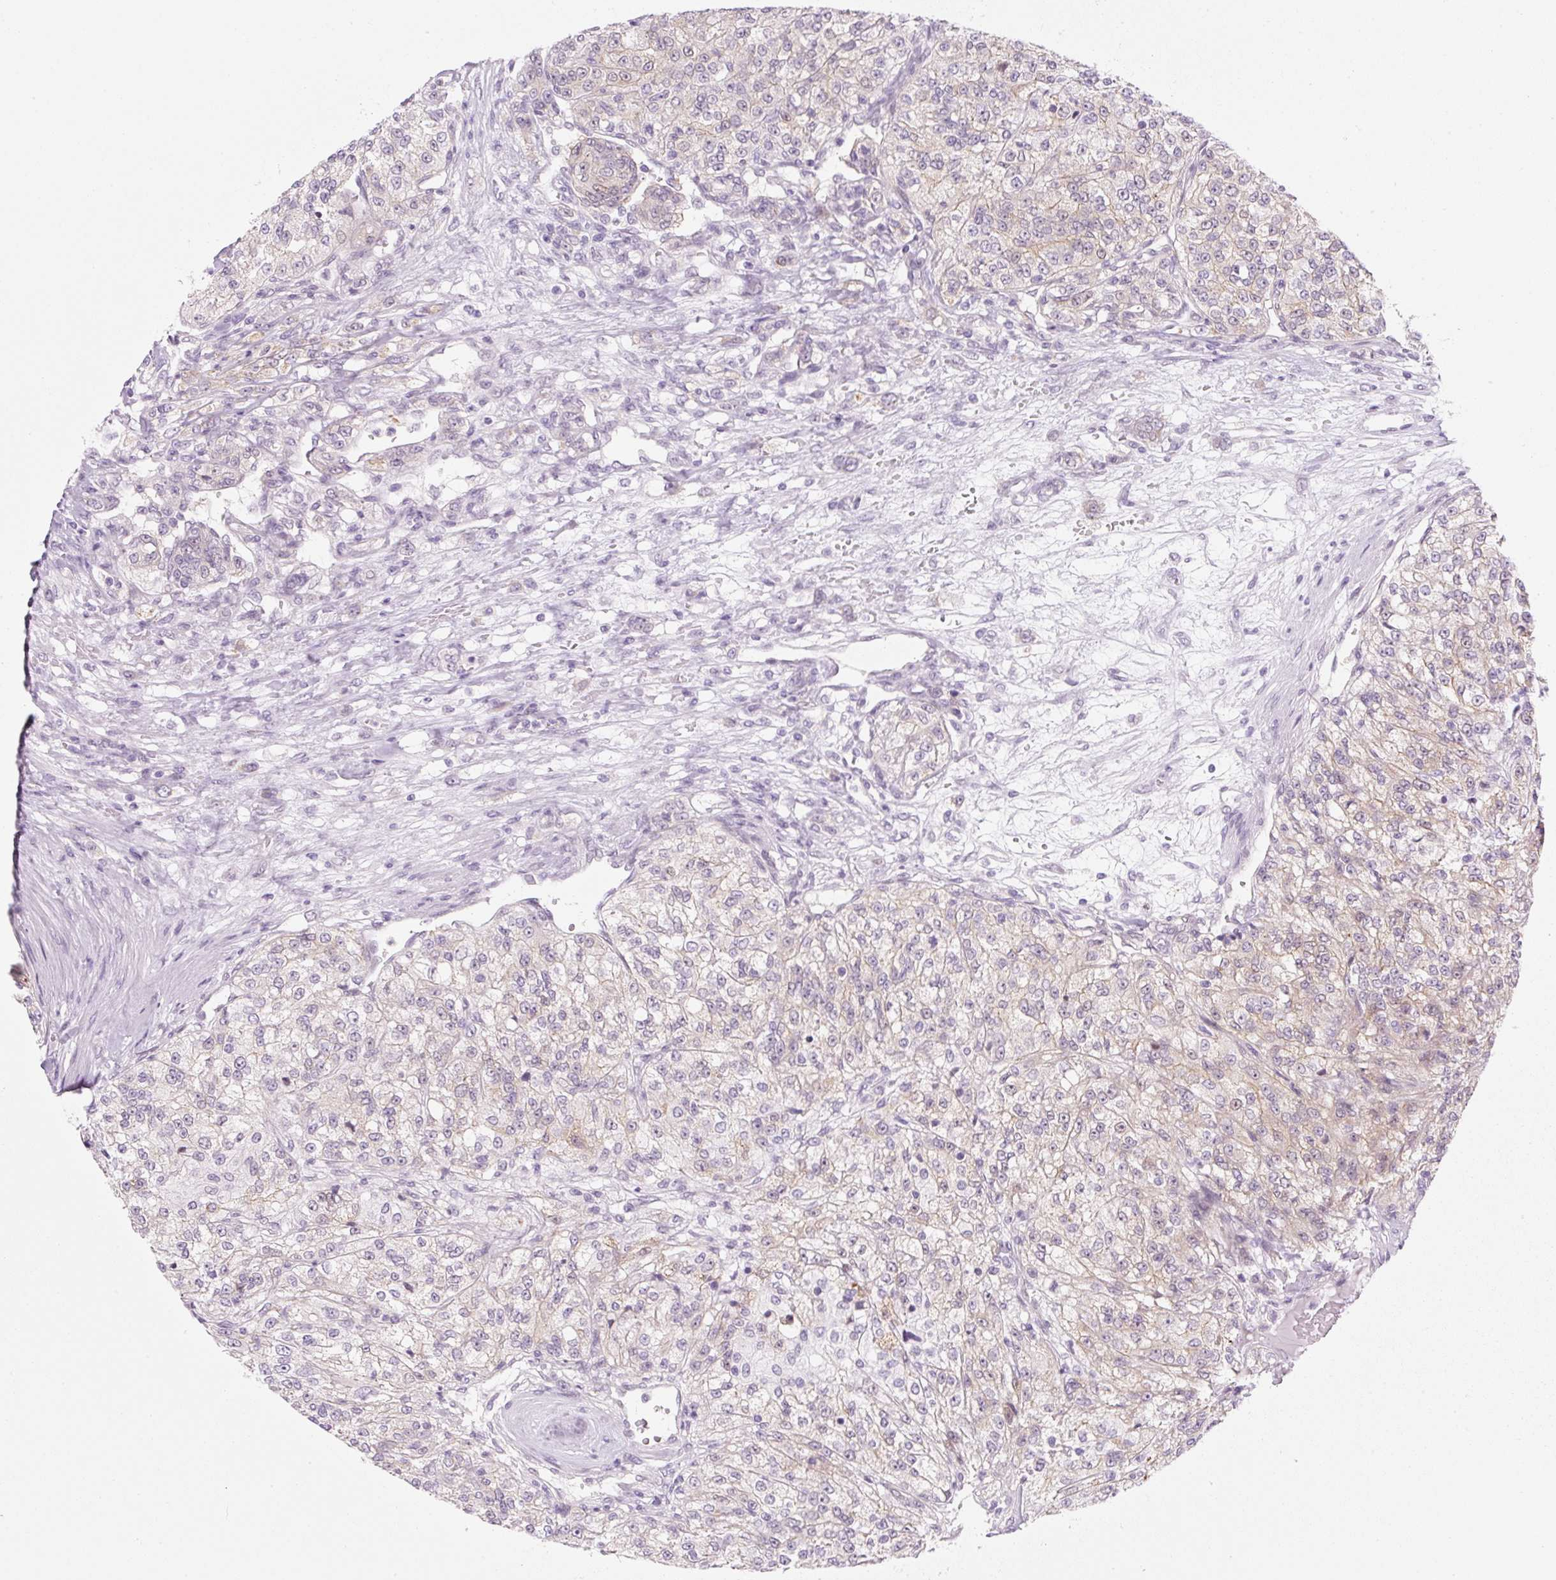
{"staining": {"intensity": "negative", "quantity": "none", "location": "none"}, "tissue": "renal cancer", "cell_type": "Tumor cells", "image_type": "cancer", "snomed": [{"axis": "morphology", "description": "Adenocarcinoma, NOS"}, {"axis": "topography", "description": "Kidney"}], "caption": "The micrograph demonstrates no significant expression in tumor cells of adenocarcinoma (renal).", "gene": "SYNE3", "patient": {"sex": "female", "age": 63}}